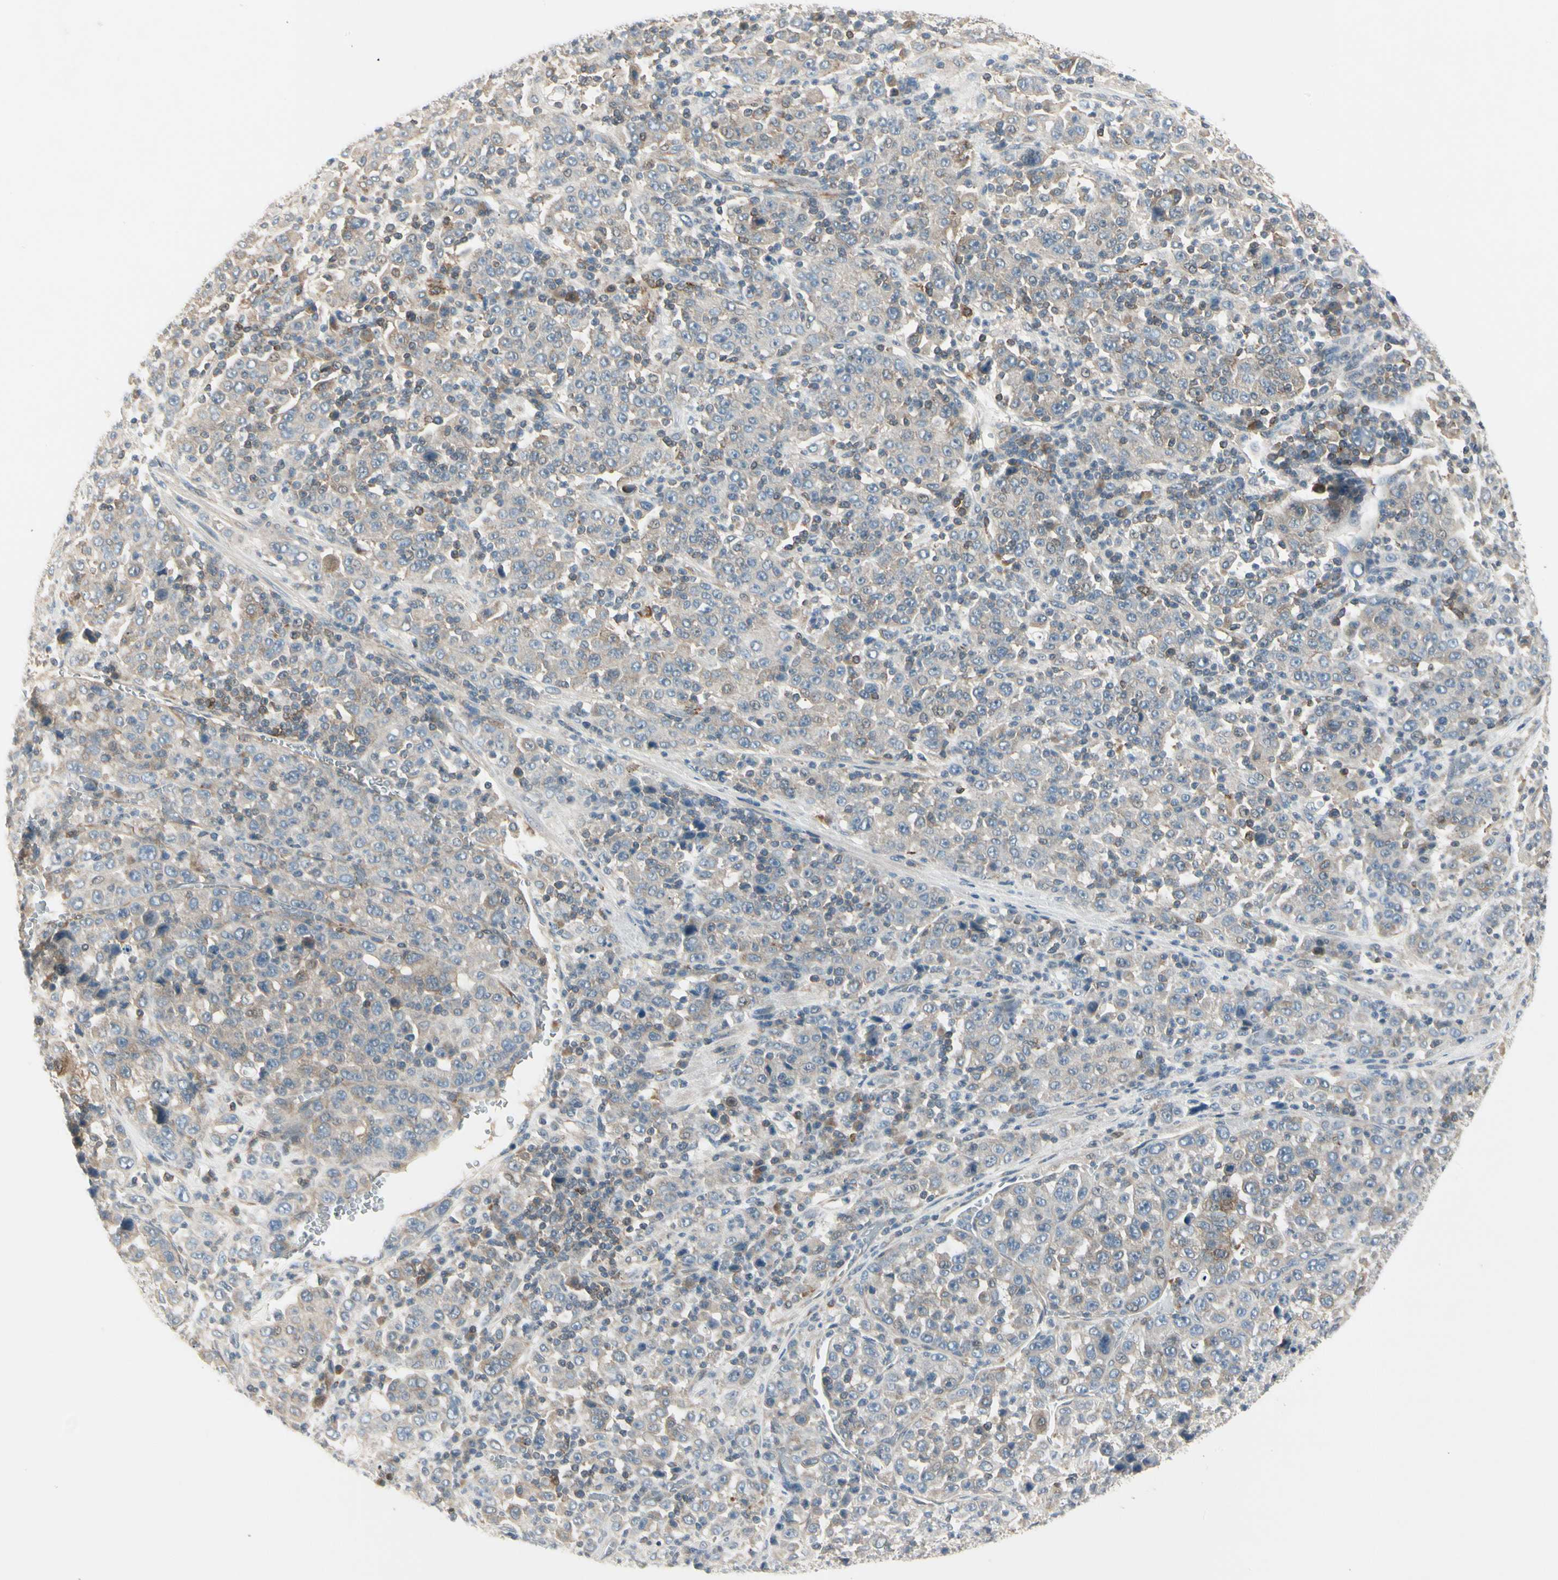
{"staining": {"intensity": "weak", "quantity": "<25%", "location": "cytoplasmic/membranous"}, "tissue": "stomach cancer", "cell_type": "Tumor cells", "image_type": "cancer", "snomed": [{"axis": "morphology", "description": "Normal tissue, NOS"}, {"axis": "morphology", "description": "Adenocarcinoma, NOS"}, {"axis": "topography", "description": "Stomach, upper"}, {"axis": "topography", "description": "Stomach"}], "caption": "IHC of human adenocarcinoma (stomach) shows no expression in tumor cells.", "gene": "OXSR1", "patient": {"sex": "male", "age": 59}}